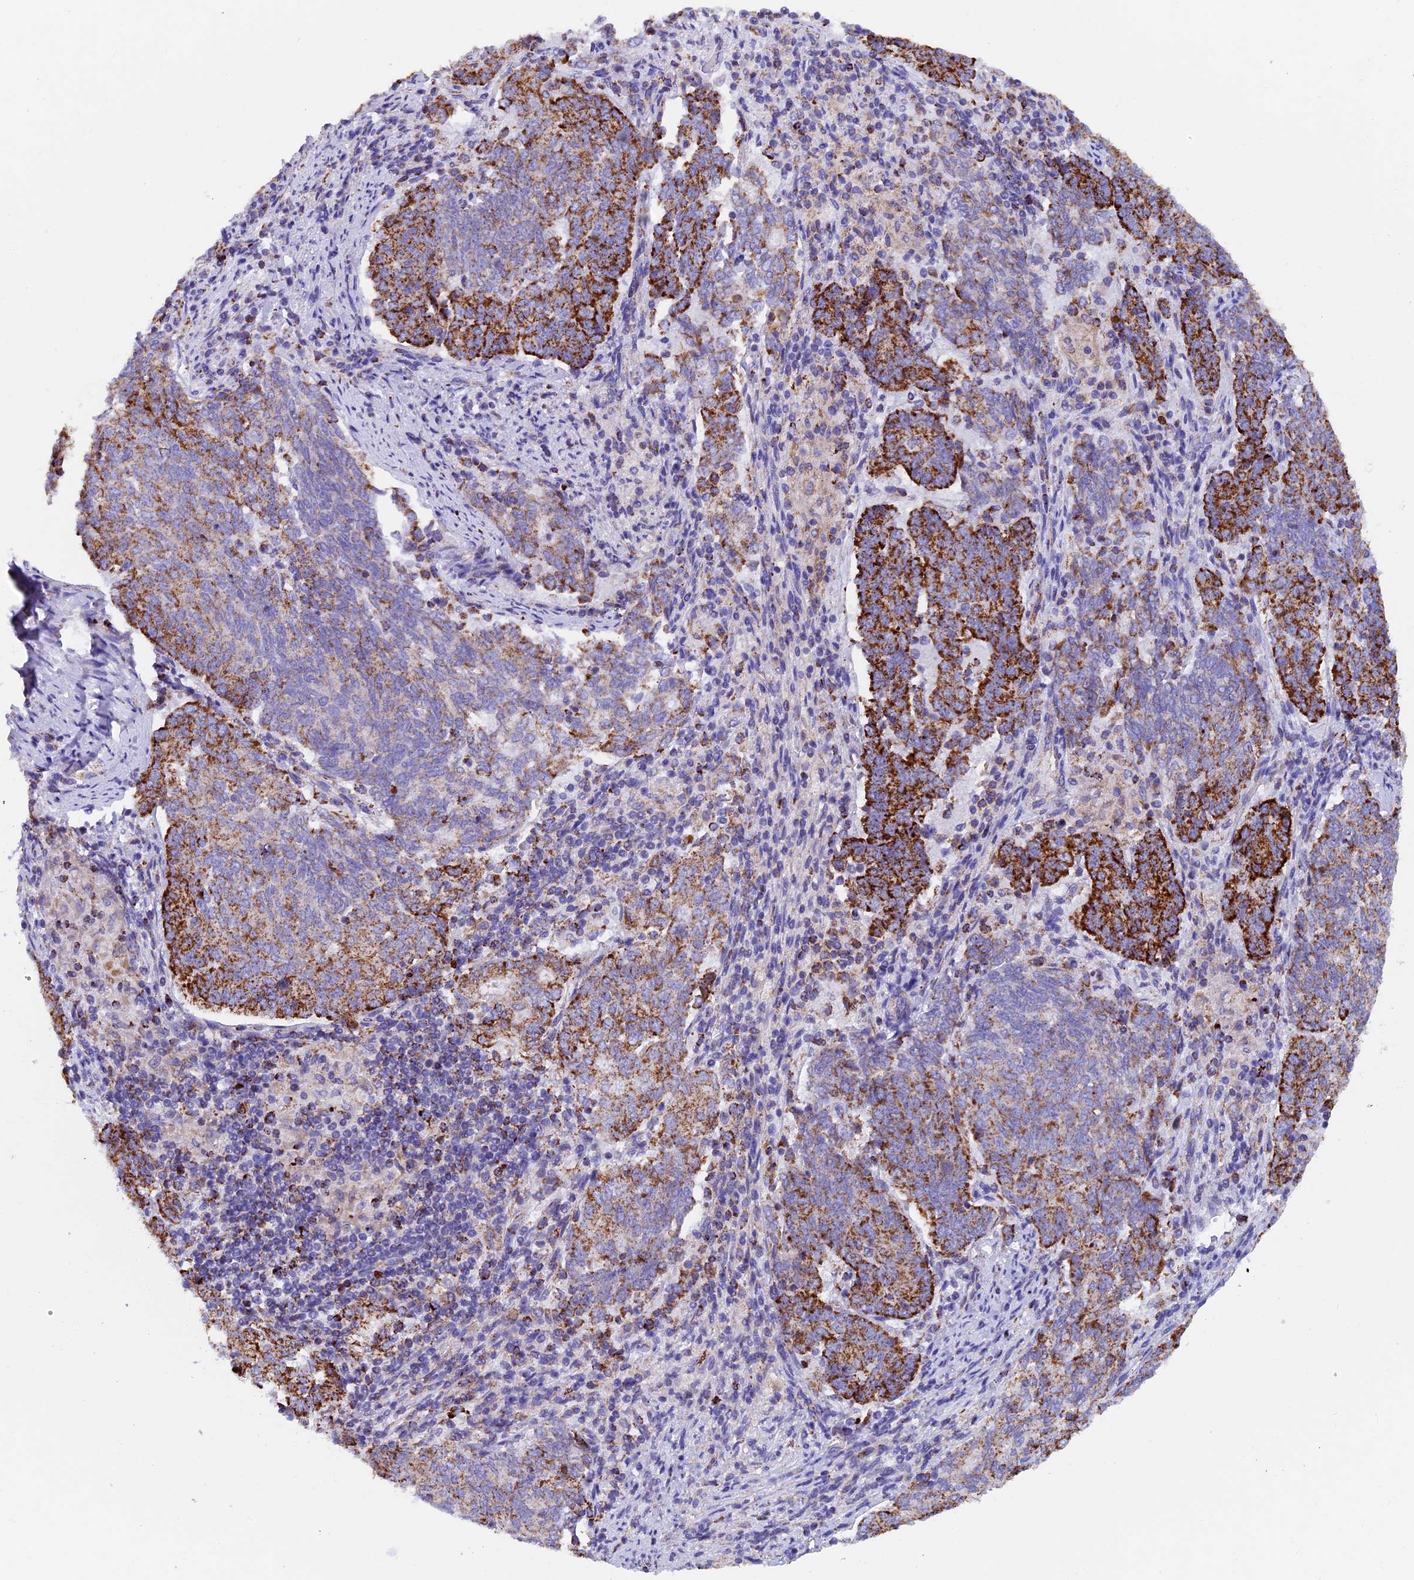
{"staining": {"intensity": "strong", "quantity": "25%-75%", "location": "cytoplasmic/membranous"}, "tissue": "endometrial cancer", "cell_type": "Tumor cells", "image_type": "cancer", "snomed": [{"axis": "morphology", "description": "Adenocarcinoma, NOS"}, {"axis": "topography", "description": "Endometrium"}], "caption": "Strong cytoplasmic/membranous protein staining is identified in about 25%-75% of tumor cells in endometrial cancer (adenocarcinoma). (DAB IHC, brown staining for protein, blue staining for nuclei).", "gene": "SLC8B1", "patient": {"sex": "female", "age": 80}}